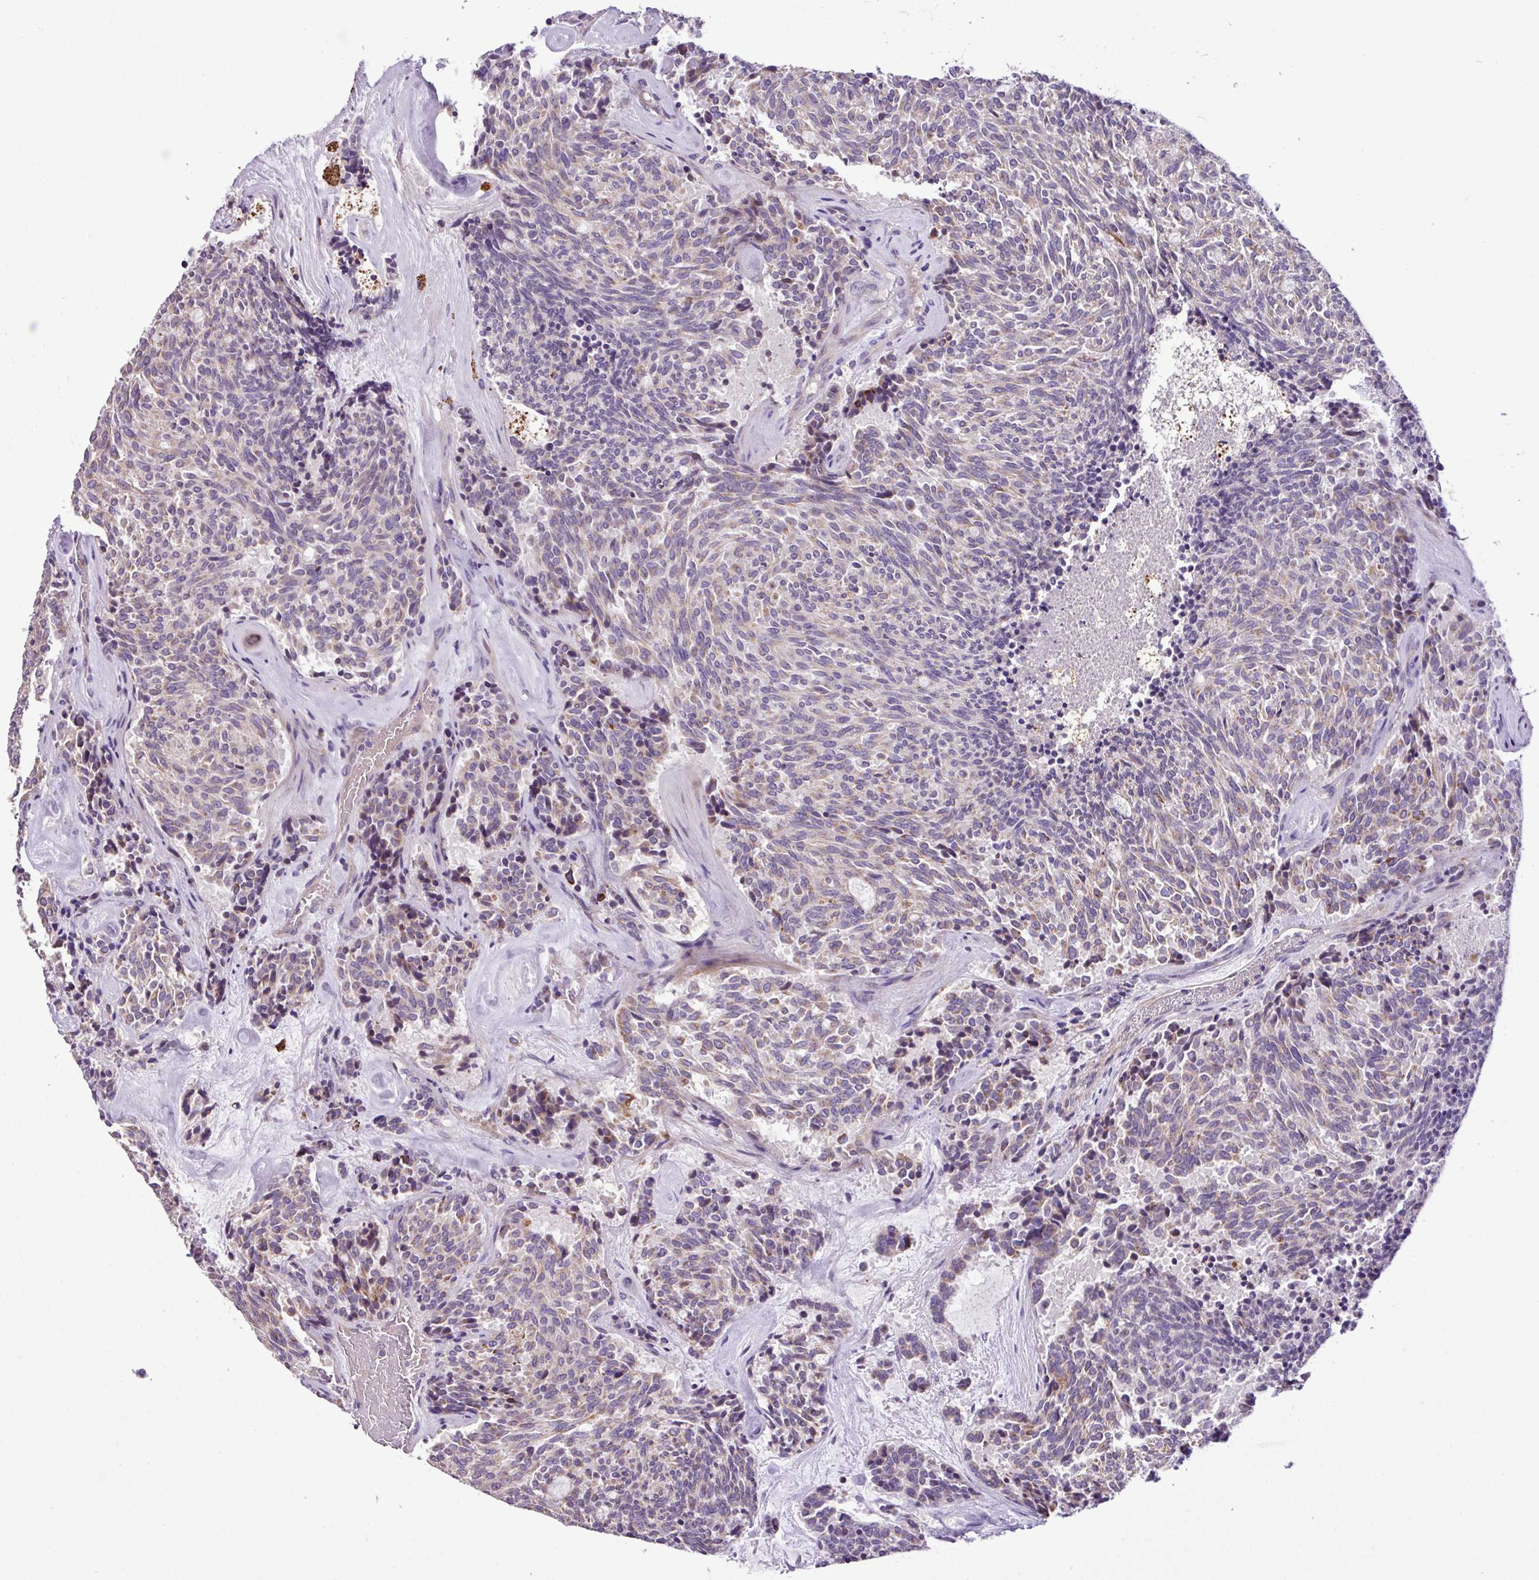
{"staining": {"intensity": "weak", "quantity": "<25%", "location": "cytoplasmic/membranous"}, "tissue": "carcinoid", "cell_type": "Tumor cells", "image_type": "cancer", "snomed": [{"axis": "morphology", "description": "Carcinoid, malignant, NOS"}, {"axis": "topography", "description": "Pancreas"}], "caption": "Carcinoid (malignant) stained for a protein using immunohistochemistry (IHC) demonstrates no staining tumor cells.", "gene": "ZNF266", "patient": {"sex": "female", "age": 54}}